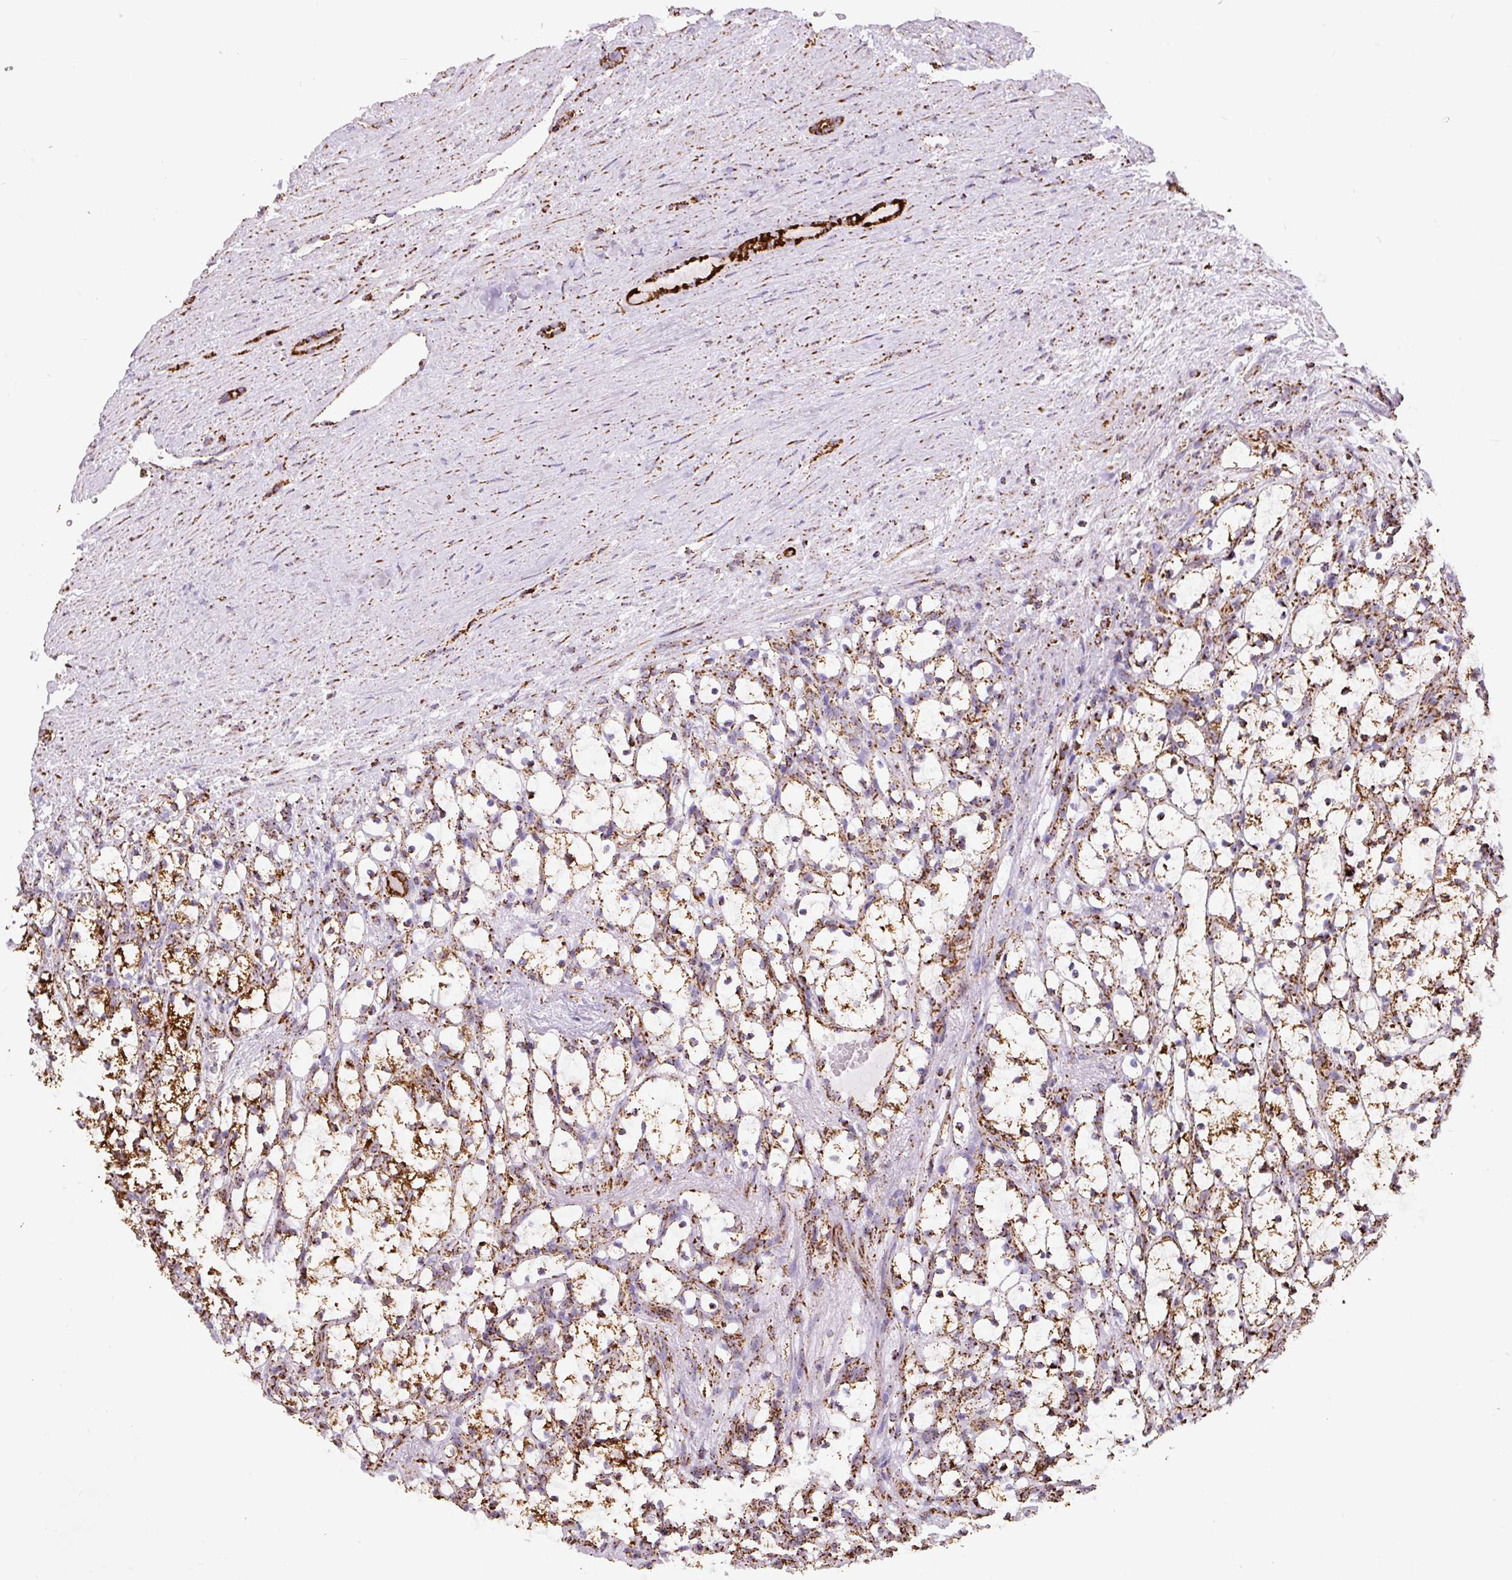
{"staining": {"intensity": "strong", "quantity": "25%-75%", "location": "cytoplasmic/membranous"}, "tissue": "renal cancer", "cell_type": "Tumor cells", "image_type": "cancer", "snomed": [{"axis": "morphology", "description": "Adenocarcinoma, NOS"}, {"axis": "topography", "description": "Kidney"}], "caption": "Renal cancer stained for a protein (brown) demonstrates strong cytoplasmic/membranous positive staining in about 25%-75% of tumor cells.", "gene": "ATP5F1A", "patient": {"sex": "female", "age": 69}}